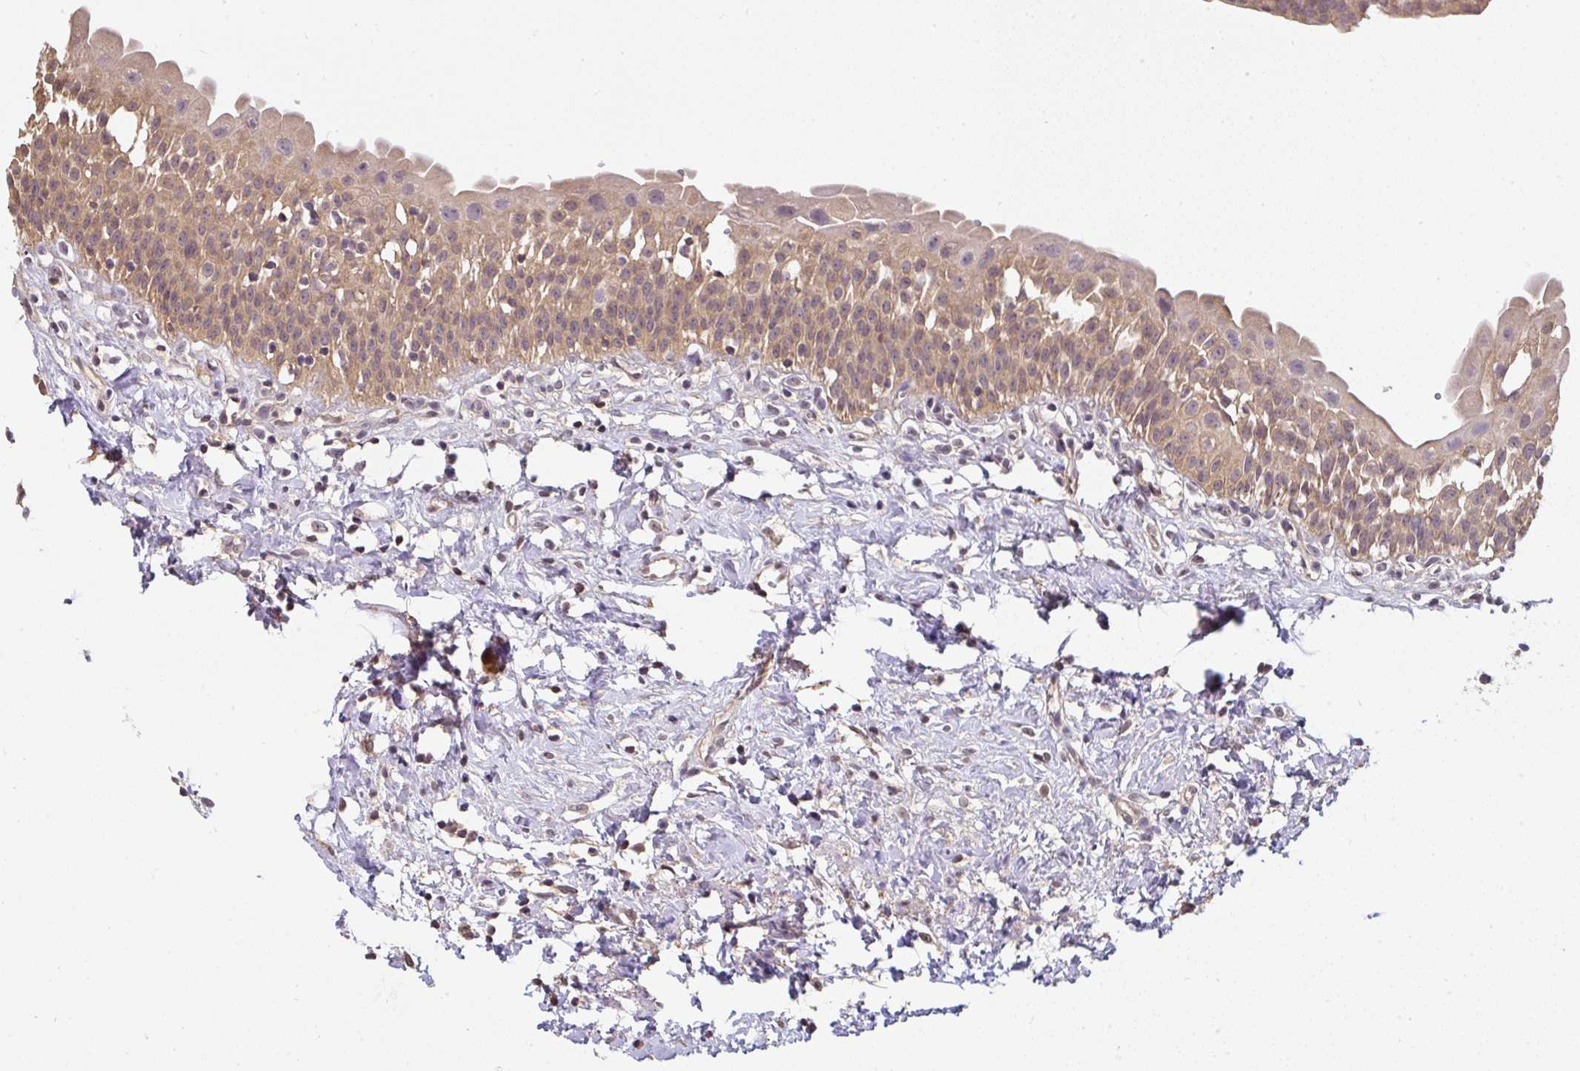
{"staining": {"intensity": "moderate", "quantity": ">75%", "location": "cytoplasmic/membranous"}, "tissue": "urinary bladder", "cell_type": "Urothelial cells", "image_type": "normal", "snomed": [{"axis": "morphology", "description": "Normal tissue, NOS"}, {"axis": "topography", "description": "Urinary bladder"}], "caption": "Protein staining reveals moderate cytoplasmic/membranous staining in approximately >75% of urothelial cells in unremarkable urinary bladder.", "gene": "ST13", "patient": {"sex": "male", "age": 51}}